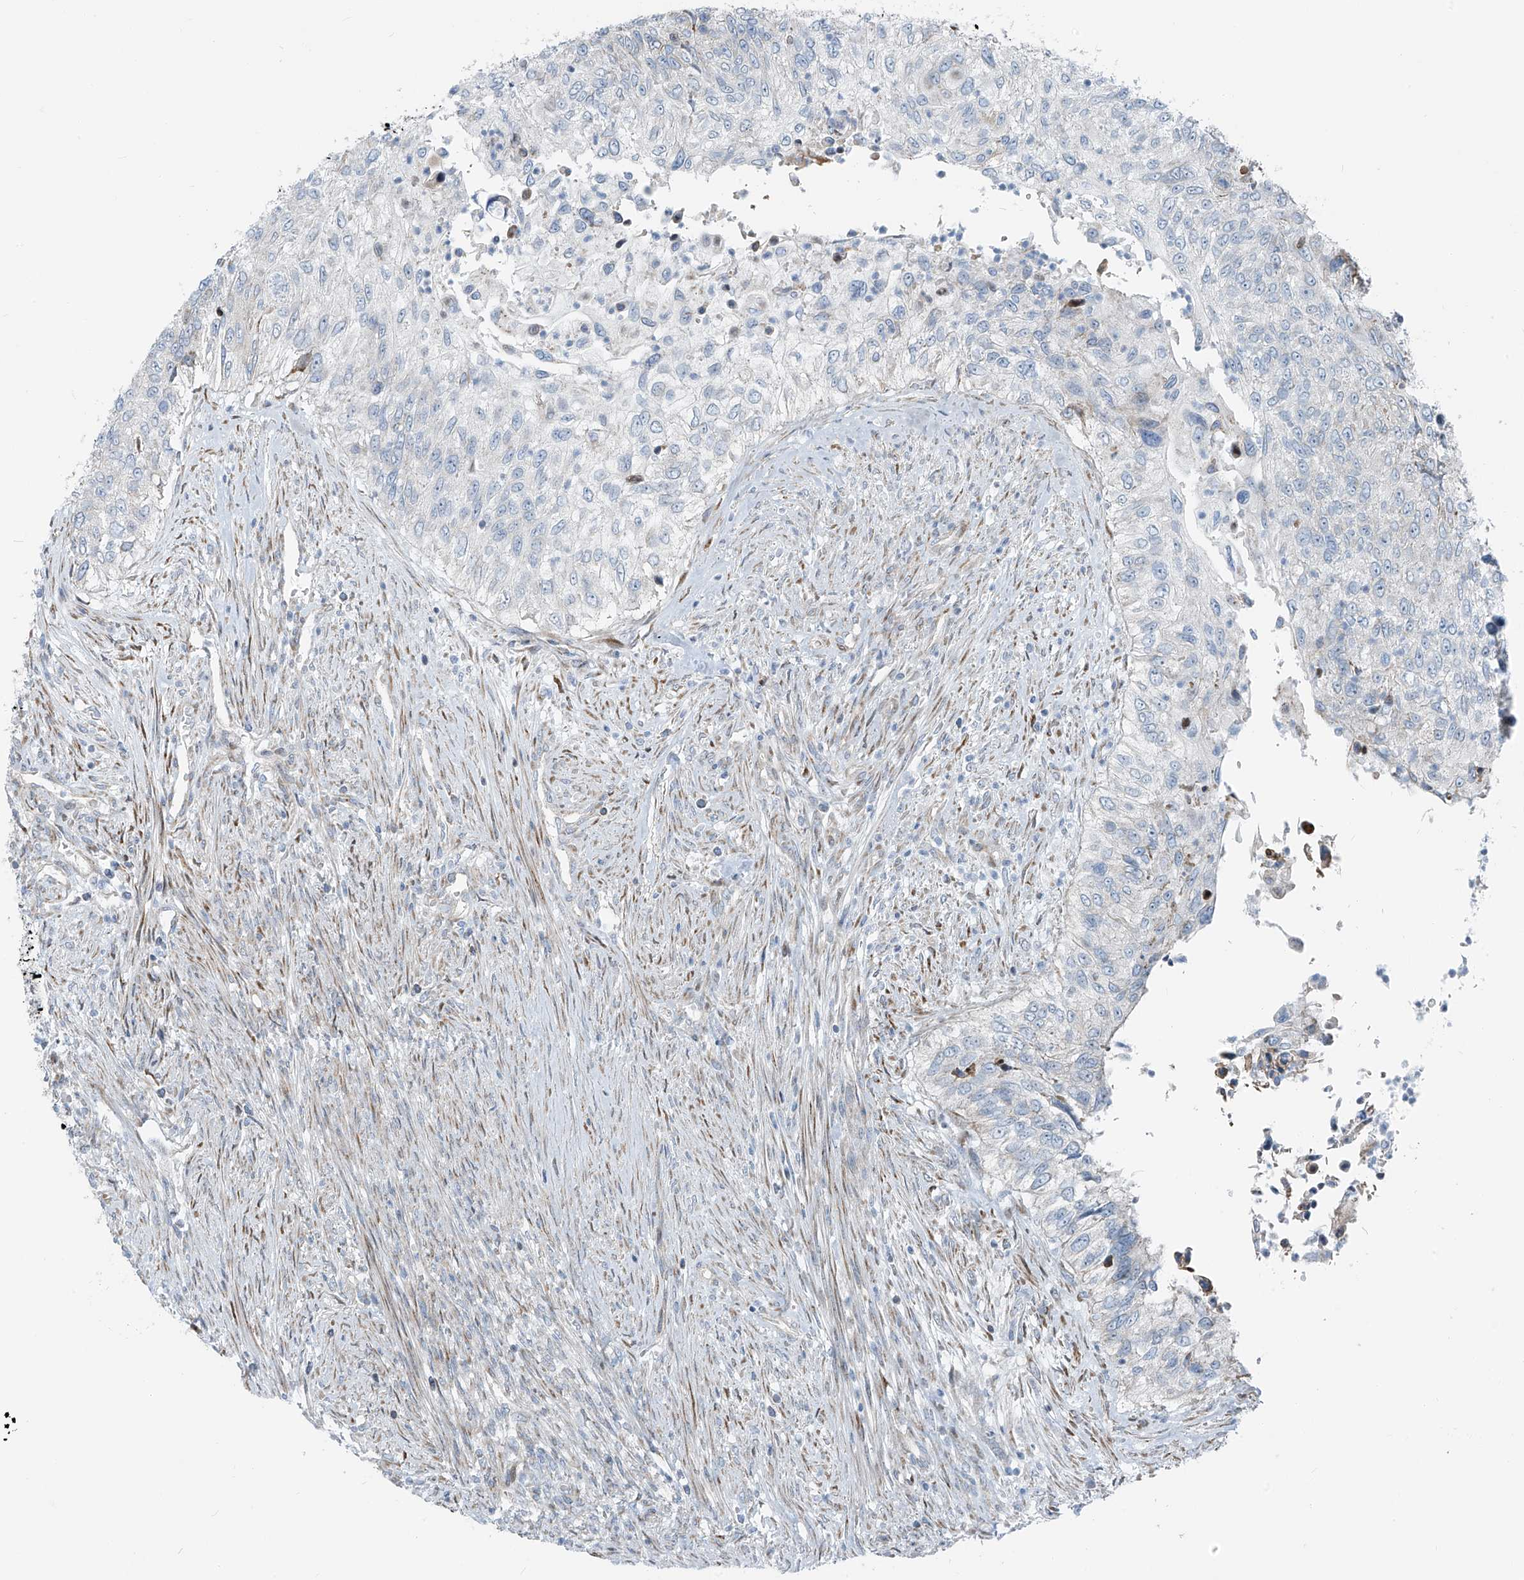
{"staining": {"intensity": "negative", "quantity": "none", "location": "none"}, "tissue": "urothelial cancer", "cell_type": "Tumor cells", "image_type": "cancer", "snomed": [{"axis": "morphology", "description": "Urothelial carcinoma, High grade"}, {"axis": "topography", "description": "Urinary bladder"}], "caption": "Urothelial cancer was stained to show a protein in brown. There is no significant staining in tumor cells.", "gene": "HIC2", "patient": {"sex": "female", "age": 60}}